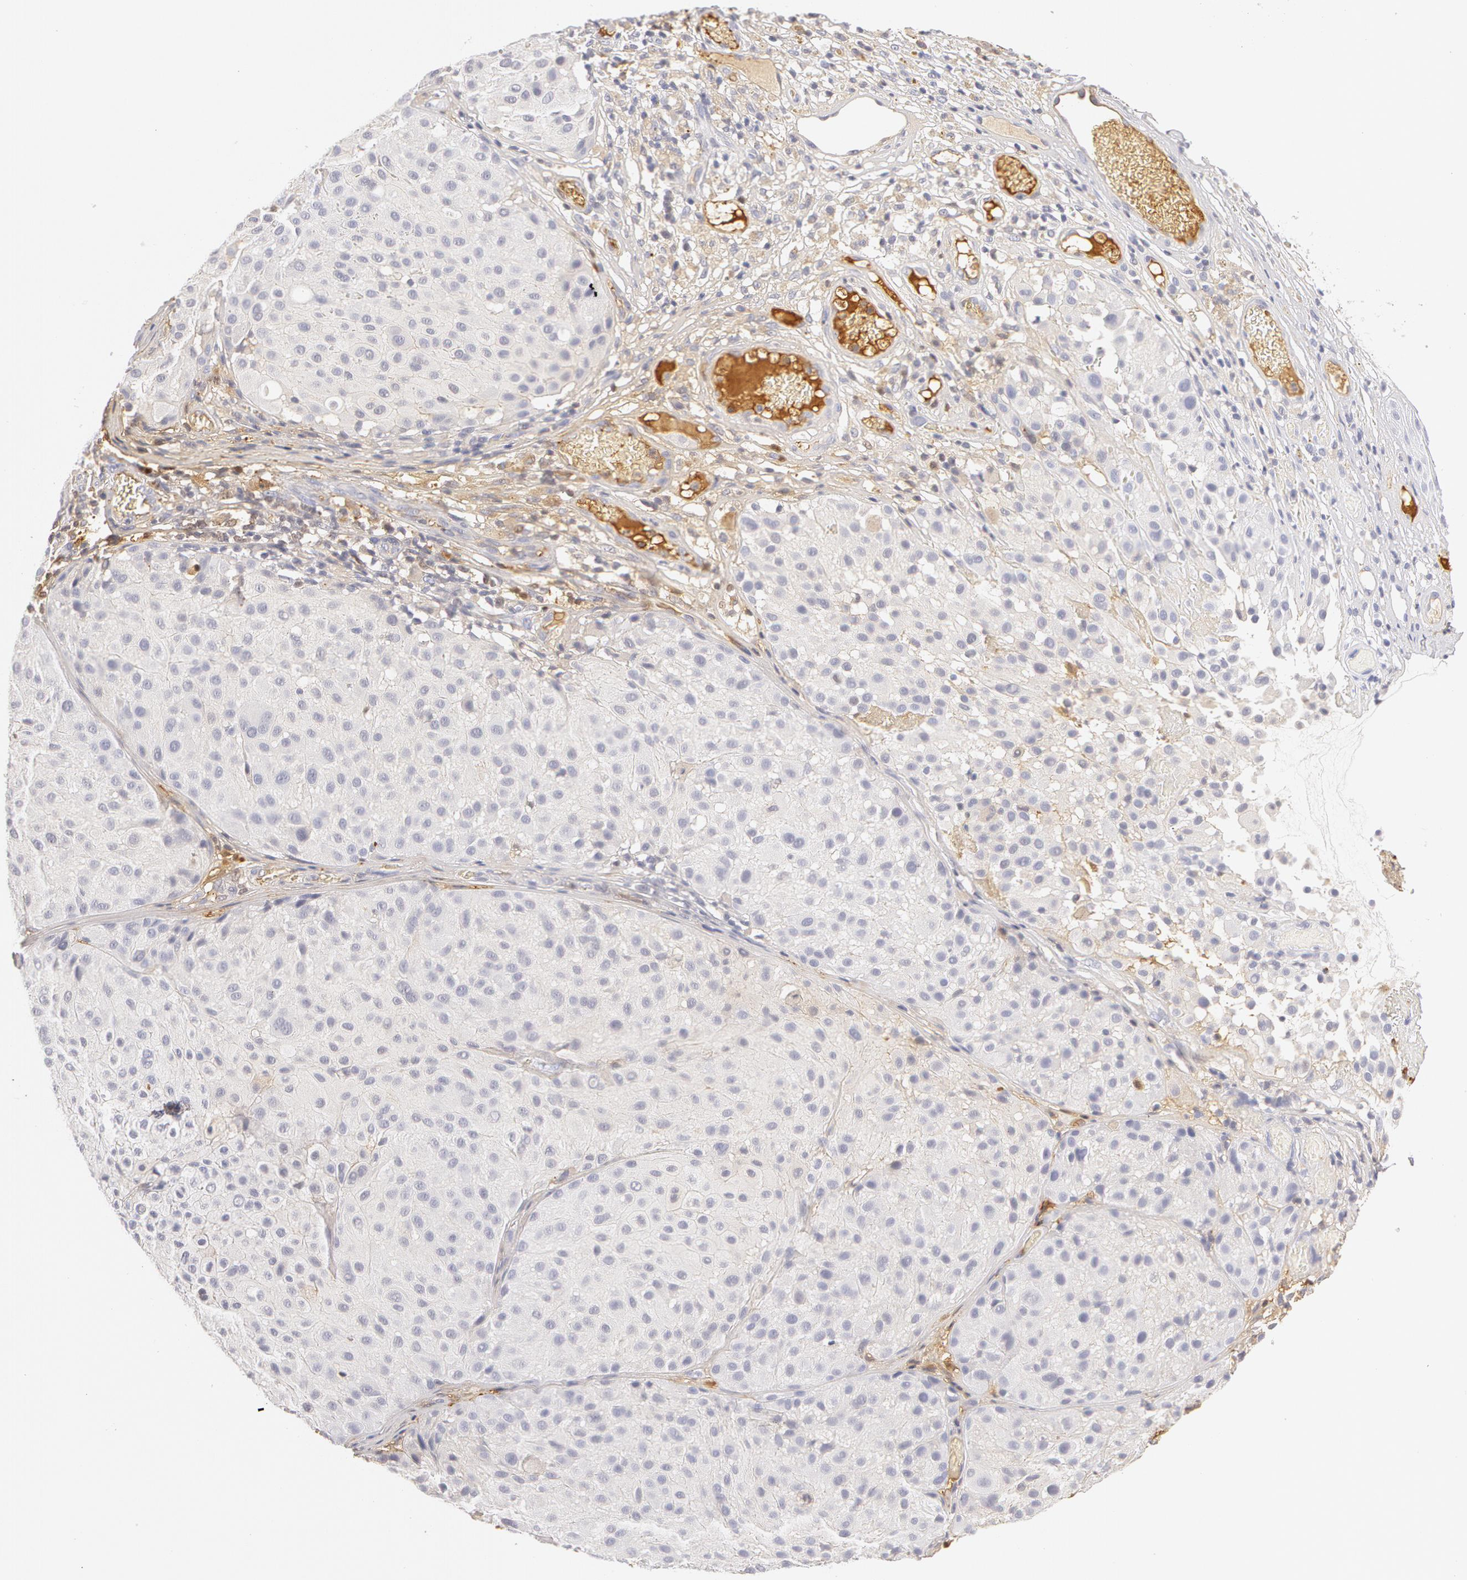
{"staining": {"intensity": "negative", "quantity": "none", "location": "none"}, "tissue": "melanoma", "cell_type": "Tumor cells", "image_type": "cancer", "snomed": [{"axis": "morphology", "description": "Malignant melanoma, NOS"}, {"axis": "topography", "description": "Skin"}], "caption": "Protein analysis of malignant melanoma exhibits no significant staining in tumor cells.", "gene": "AHSG", "patient": {"sex": "male", "age": 36}}